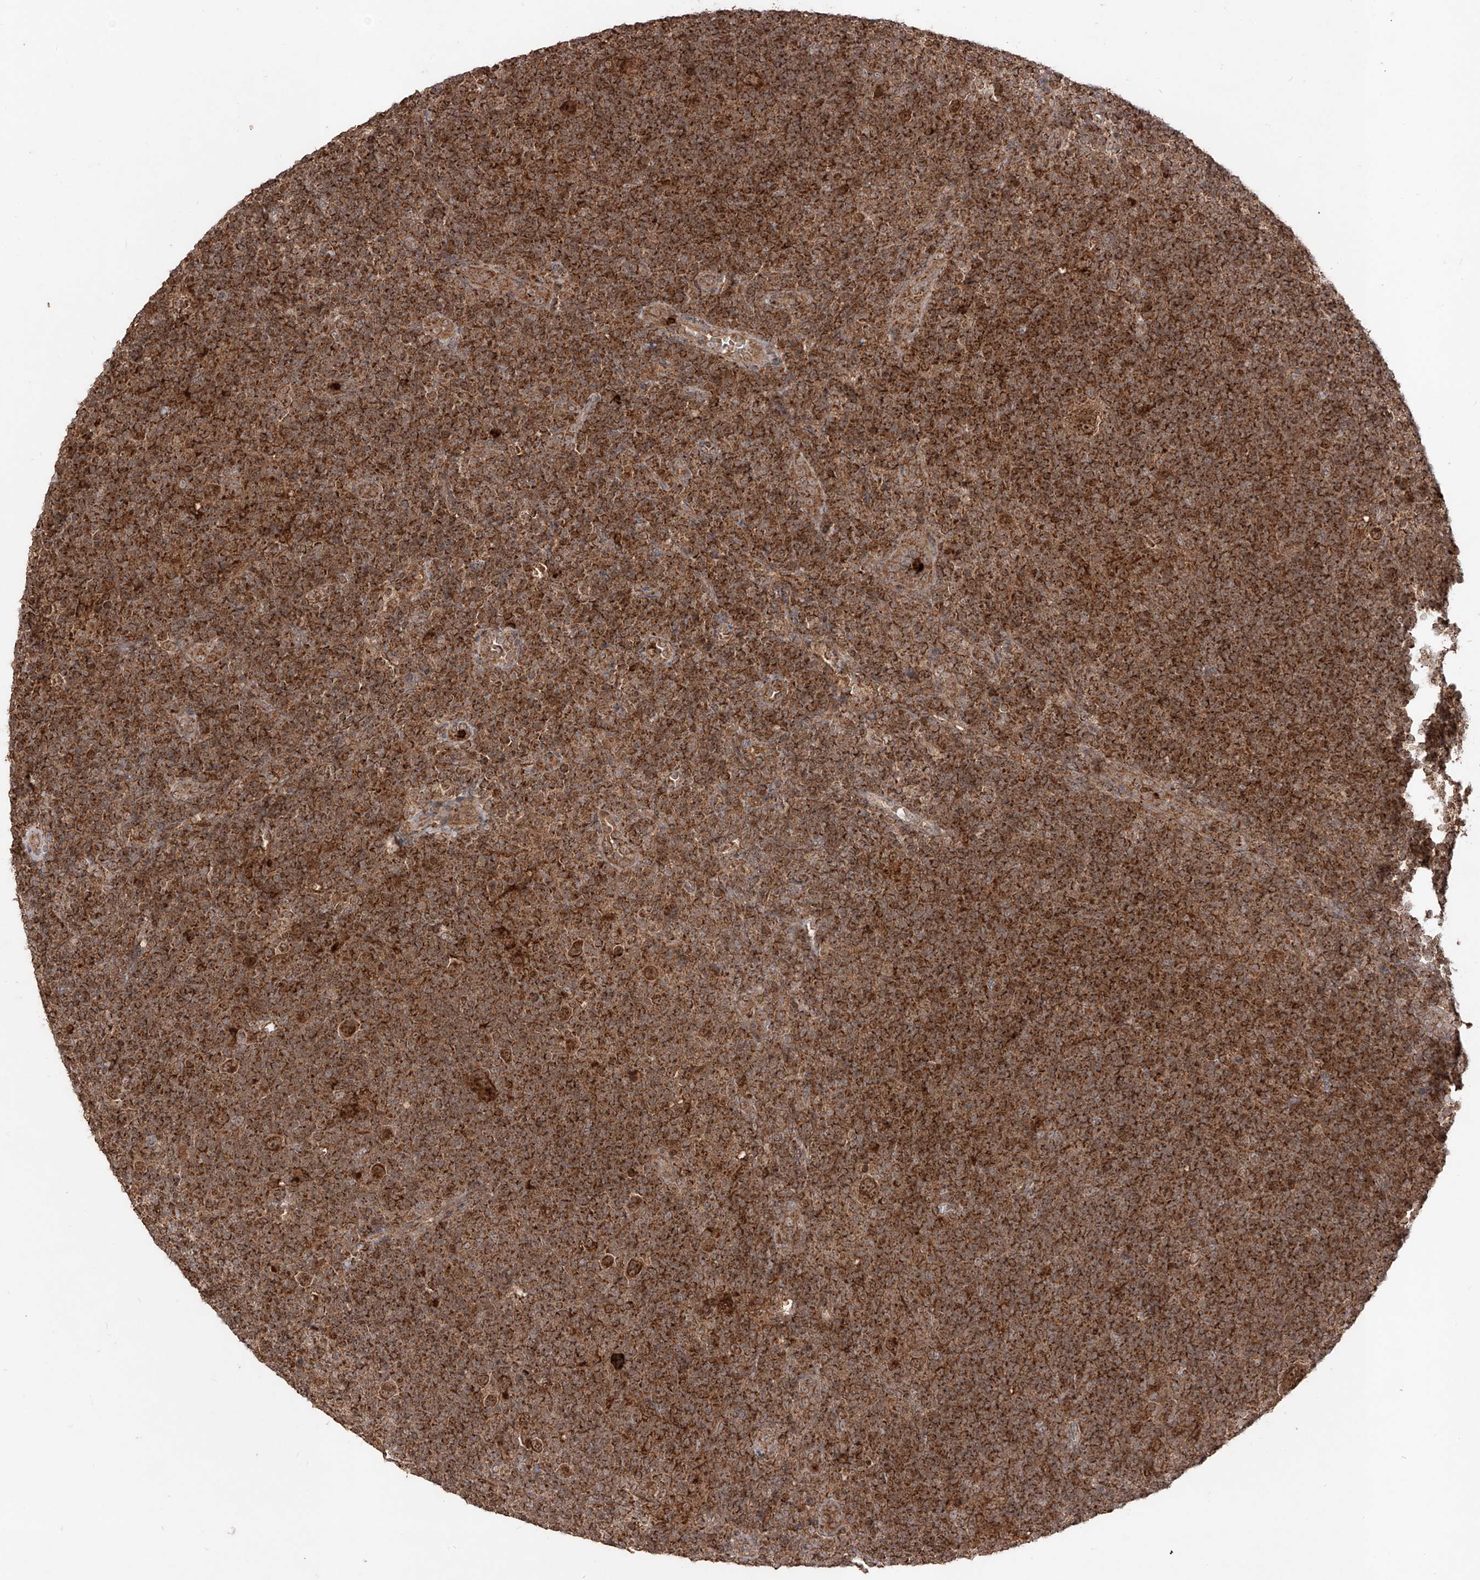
{"staining": {"intensity": "strong", "quantity": ">75%", "location": "cytoplasmic/membranous,nuclear"}, "tissue": "lymphoma", "cell_type": "Tumor cells", "image_type": "cancer", "snomed": [{"axis": "morphology", "description": "Hodgkin's disease, NOS"}, {"axis": "topography", "description": "Lymph node"}], "caption": "IHC (DAB) staining of Hodgkin's disease displays strong cytoplasmic/membranous and nuclear protein expression in approximately >75% of tumor cells.", "gene": "AIM2", "patient": {"sex": "female", "age": 57}}